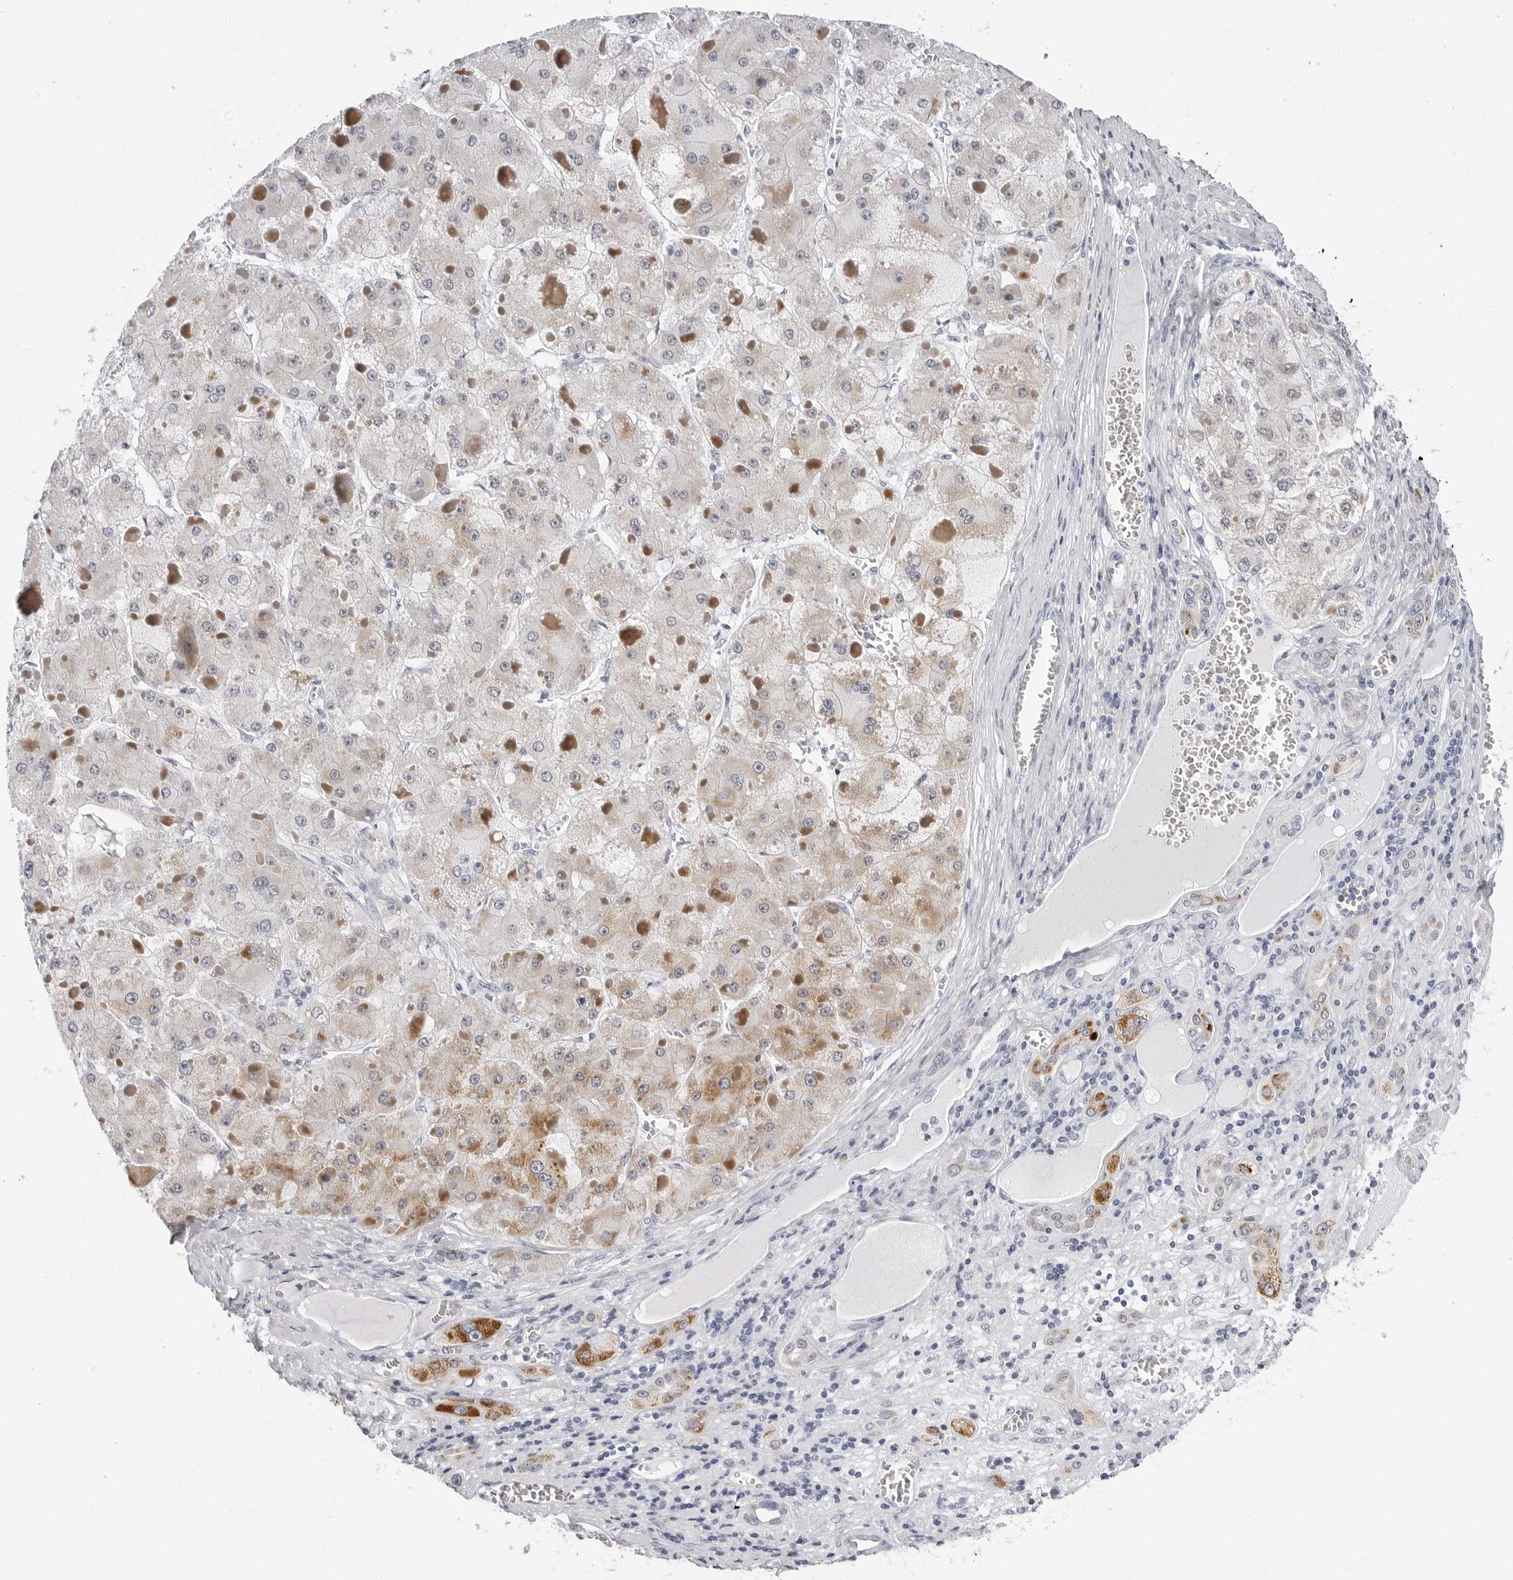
{"staining": {"intensity": "weak", "quantity": "<25%", "location": "cytoplasmic/membranous"}, "tissue": "liver cancer", "cell_type": "Tumor cells", "image_type": "cancer", "snomed": [{"axis": "morphology", "description": "Carcinoma, Hepatocellular, NOS"}, {"axis": "topography", "description": "Liver"}], "caption": "Tumor cells are negative for protein expression in human liver hepatocellular carcinoma.", "gene": "ERICH3", "patient": {"sex": "female", "age": 73}}